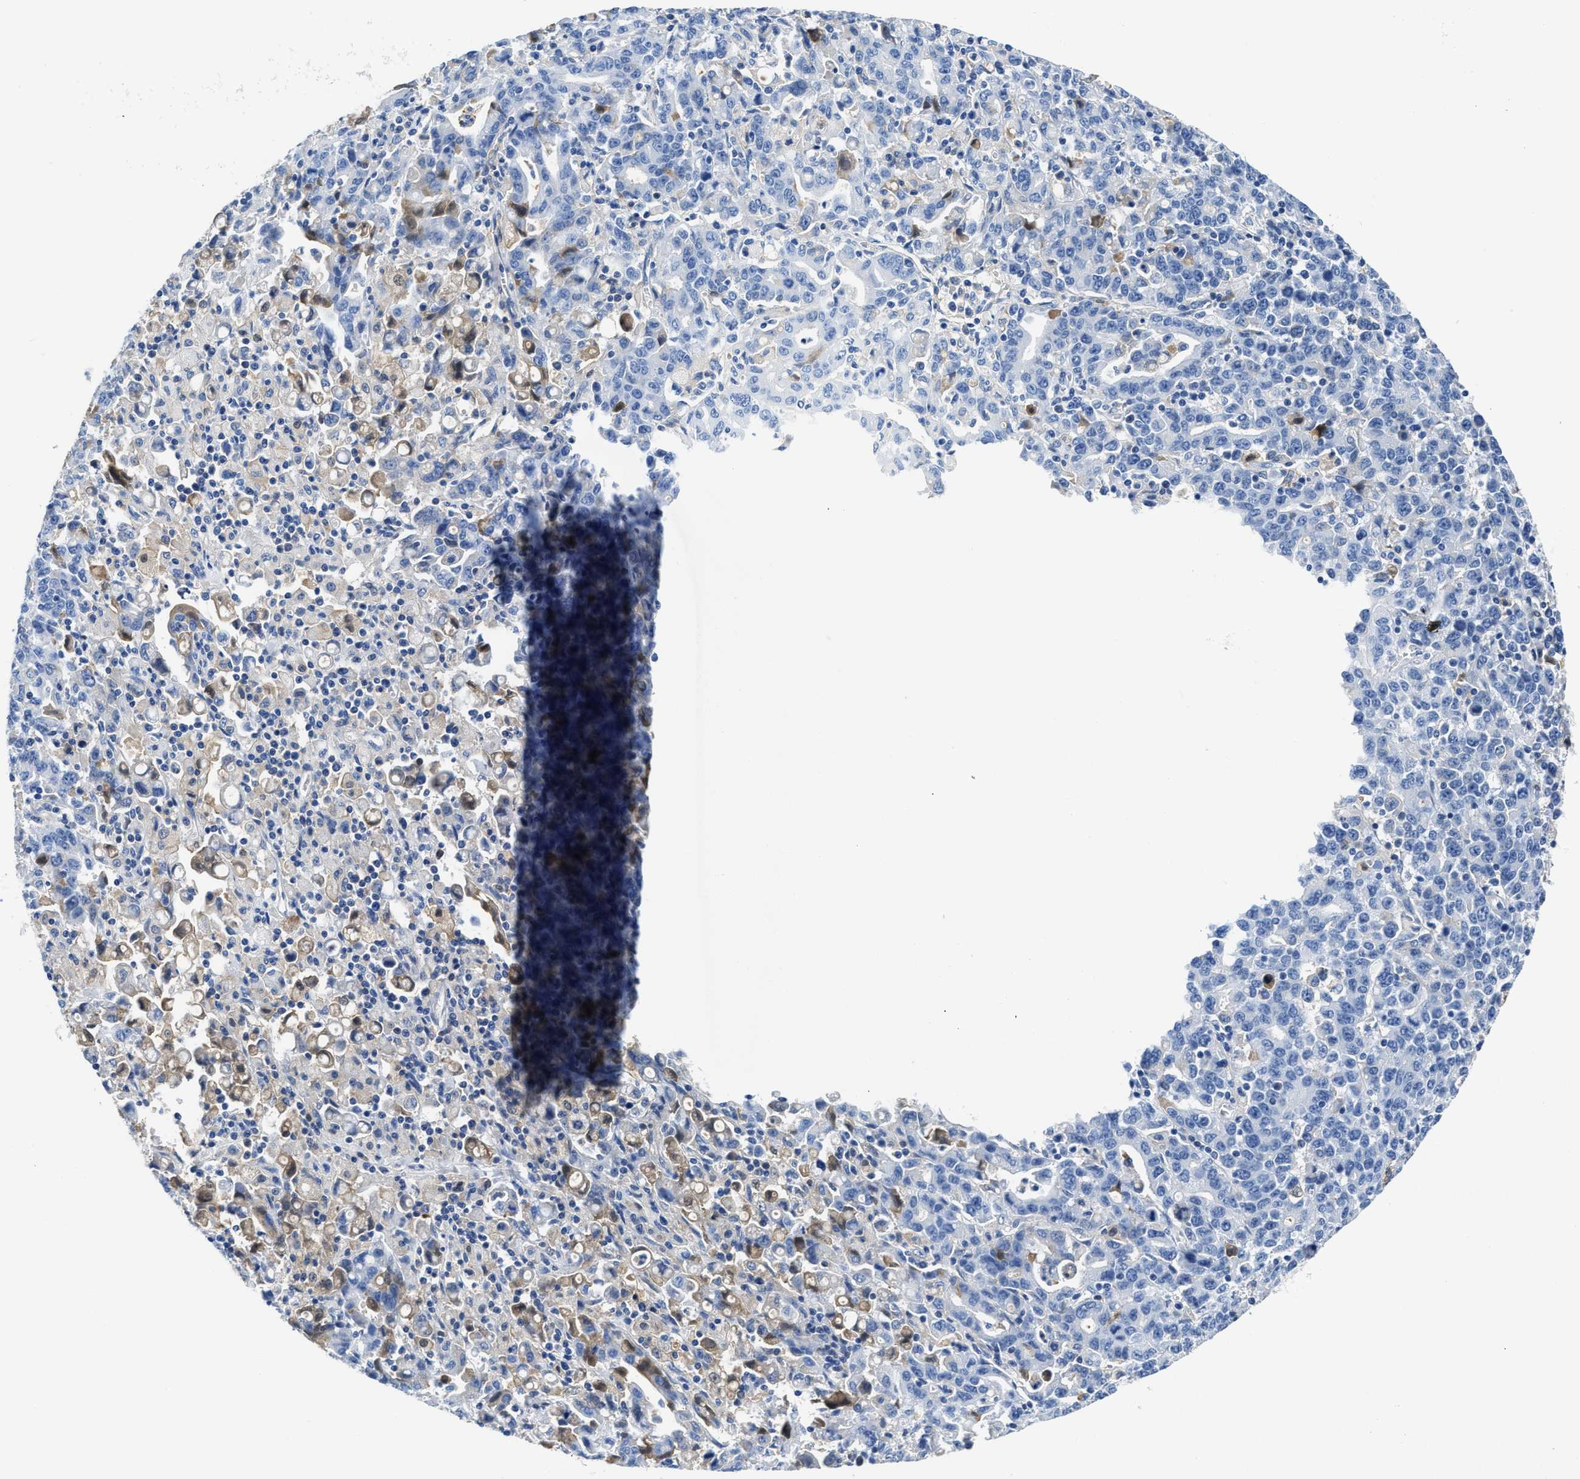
{"staining": {"intensity": "weak", "quantity": "<25%", "location": "cytoplasmic/membranous"}, "tissue": "stomach cancer", "cell_type": "Tumor cells", "image_type": "cancer", "snomed": [{"axis": "morphology", "description": "Adenocarcinoma, NOS"}, {"axis": "topography", "description": "Stomach, upper"}], "caption": "Human stomach cancer (adenocarcinoma) stained for a protein using IHC demonstrates no staining in tumor cells.", "gene": "GC", "patient": {"sex": "male", "age": 69}}